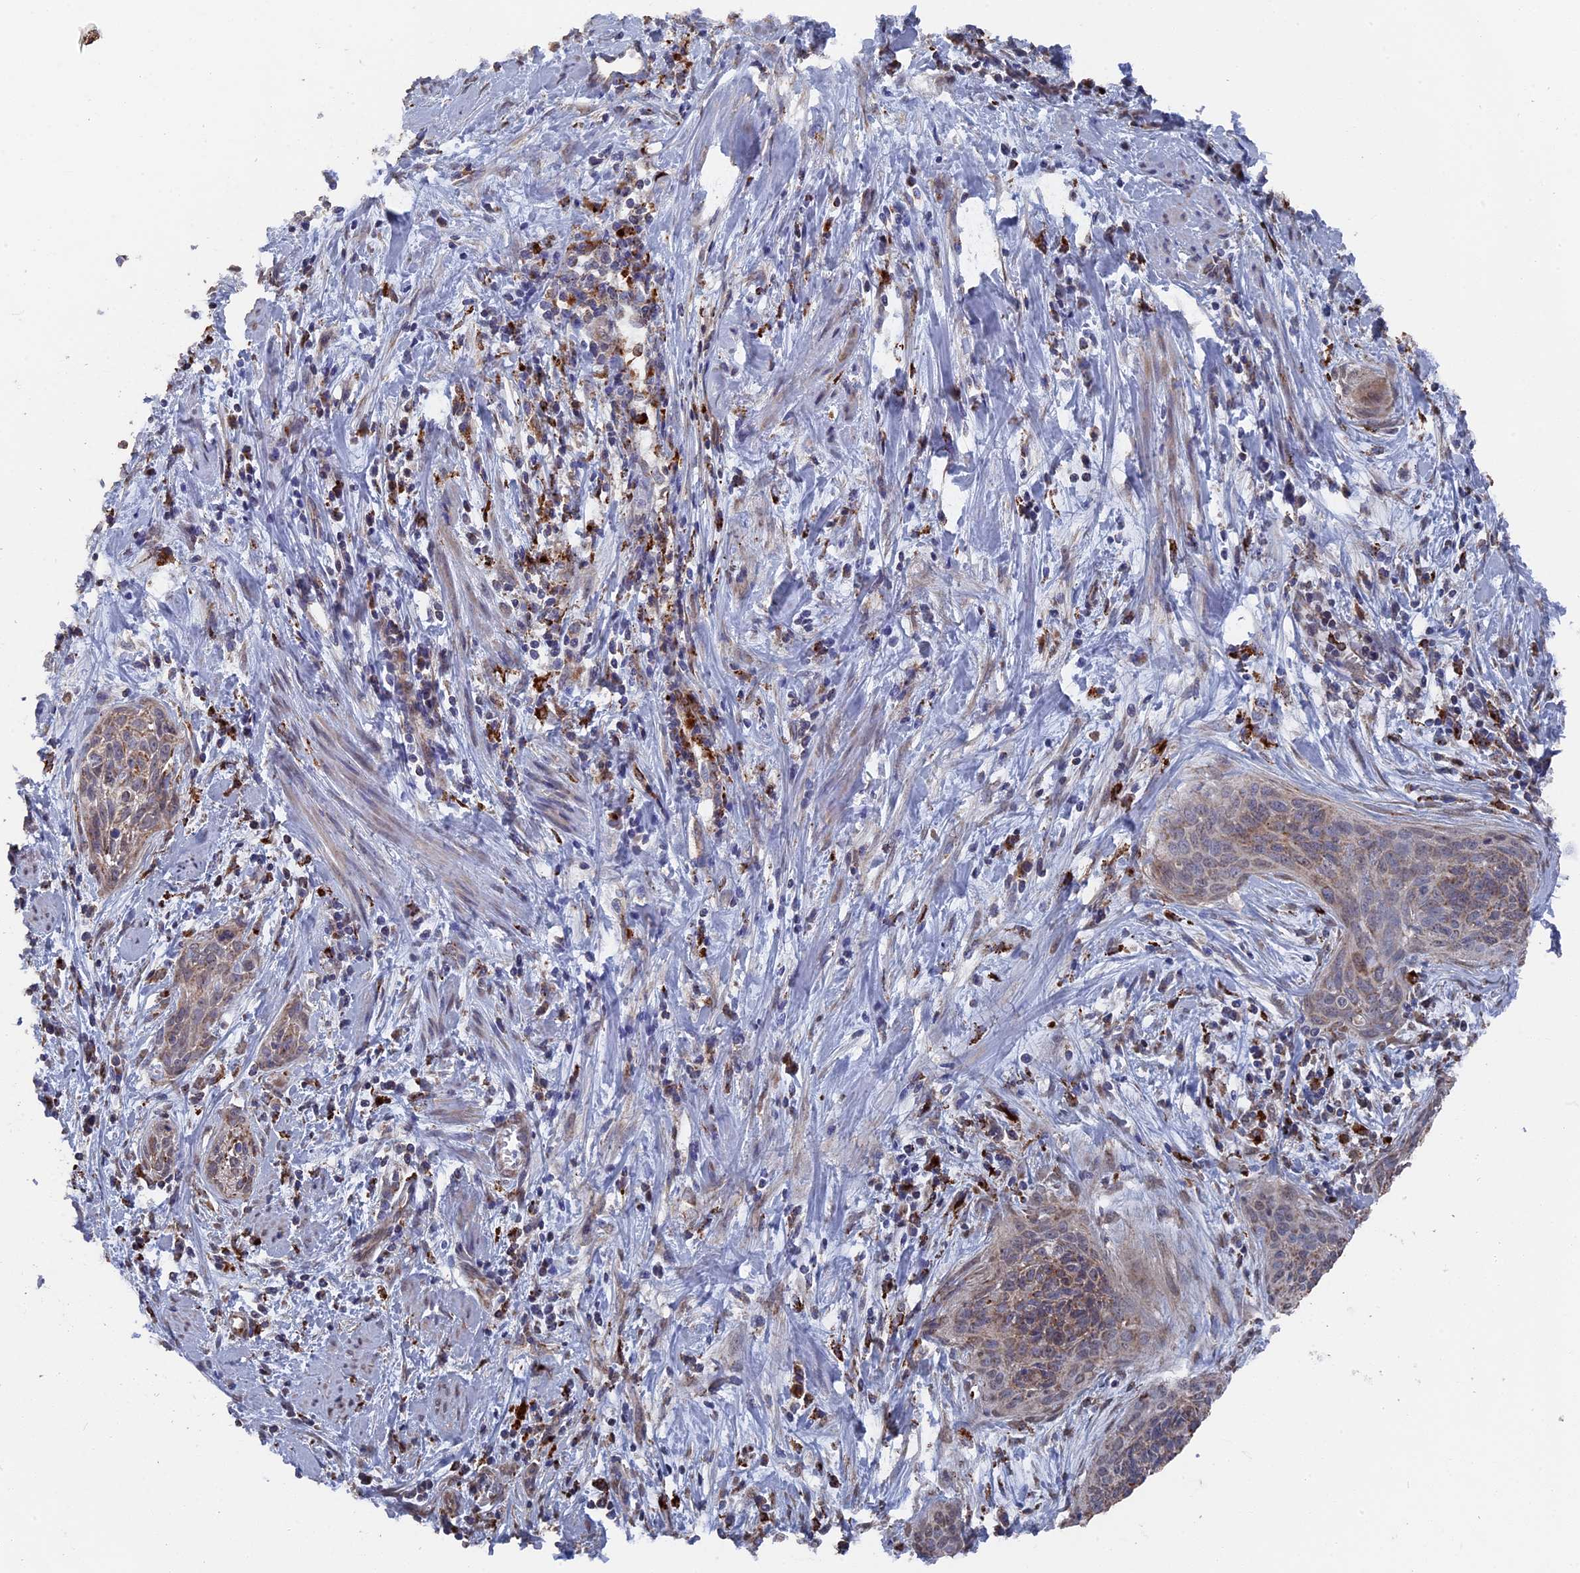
{"staining": {"intensity": "moderate", "quantity": "<25%", "location": "cytoplasmic/membranous"}, "tissue": "cervical cancer", "cell_type": "Tumor cells", "image_type": "cancer", "snomed": [{"axis": "morphology", "description": "Squamous cell carcinoma, NOS"}, {"axis": "topography", "description": "Cervix"}], "caption": "Tumor cells exhibit low levels of moderate cytoplasmic/membranous positivity in approximately <25% of cells in cervical cancer (squamous cell carcinoma).", "gene": "SMG9", "patient": {"sex": "female", "age": 55}}